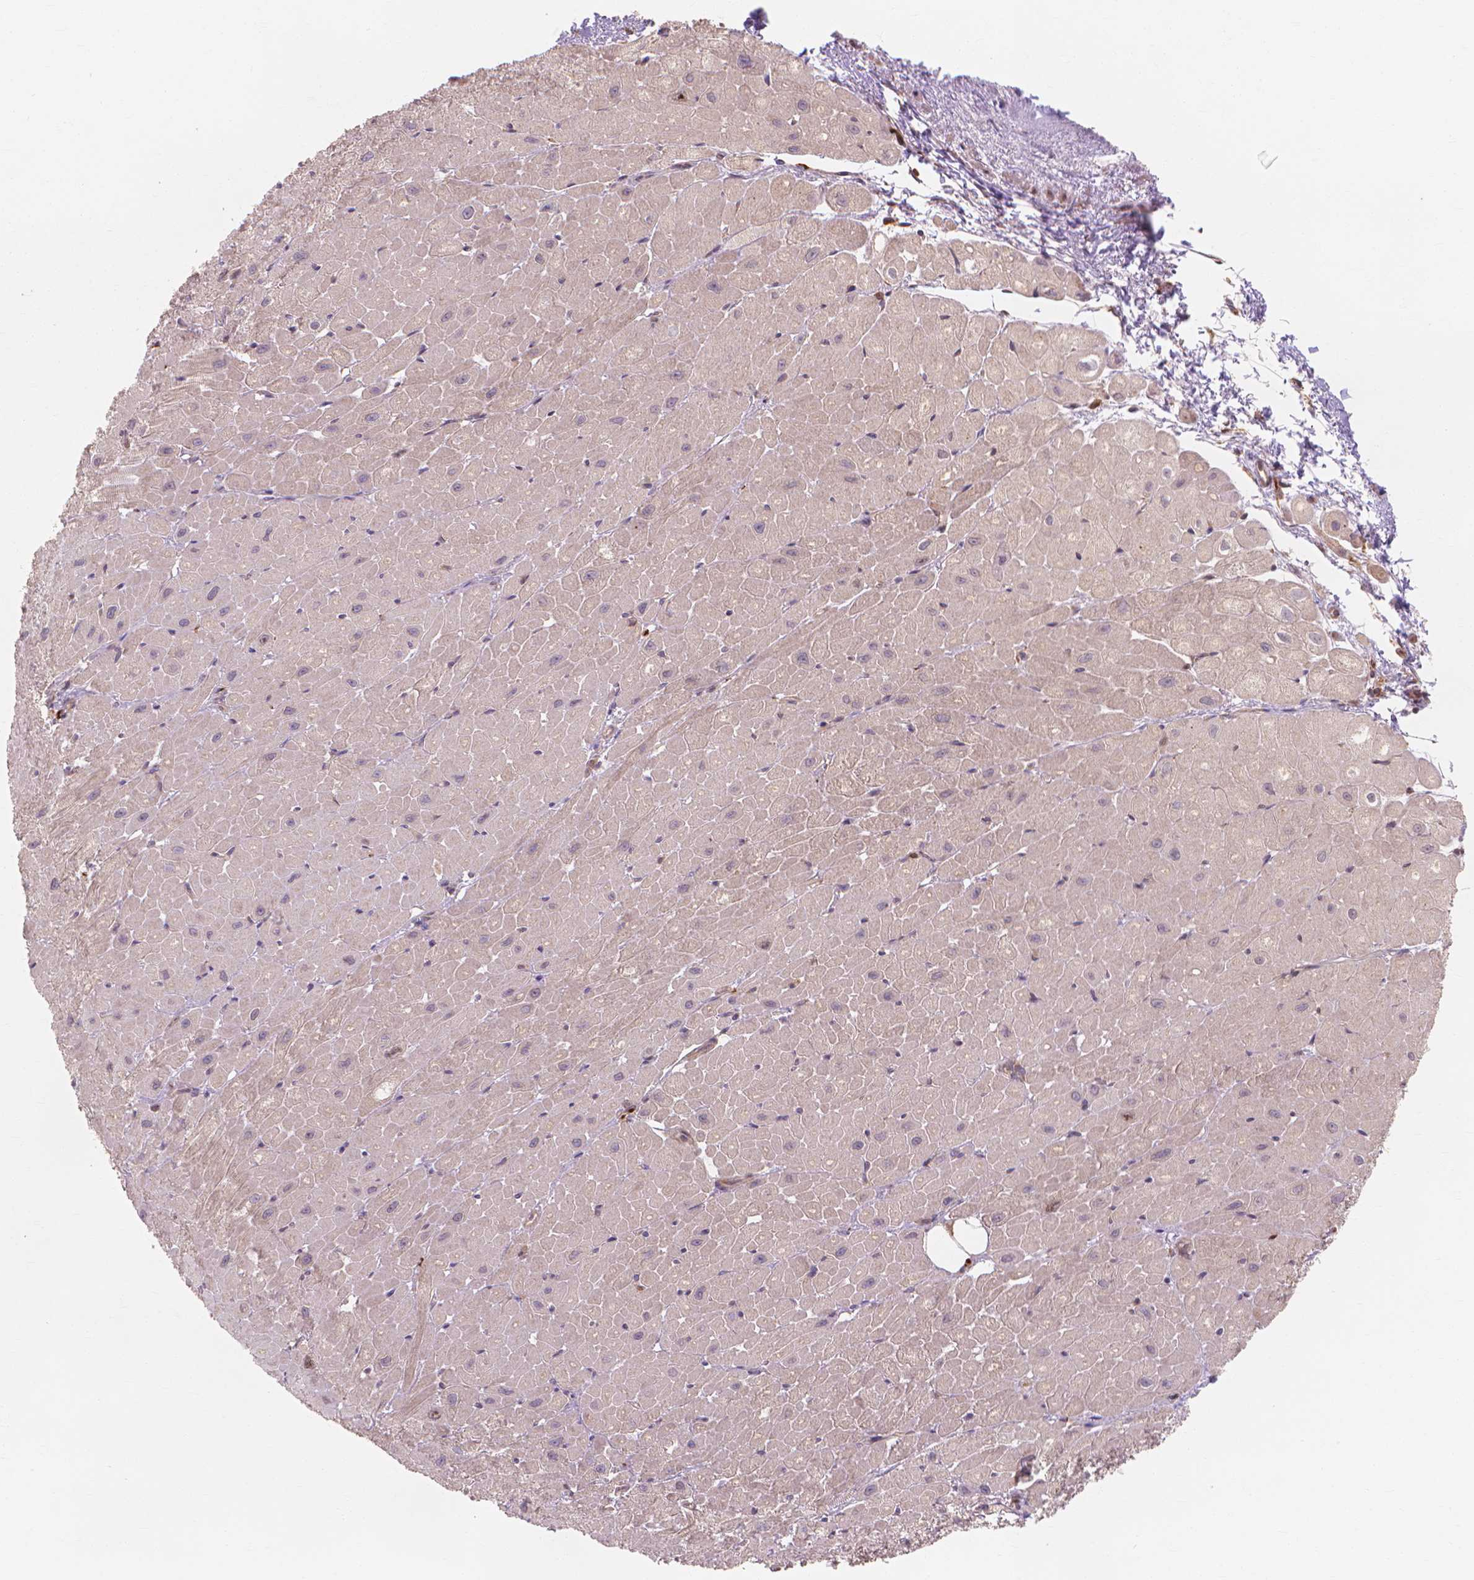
{"staining": {"intensity": "weak", "quantity": ">75%", "location": "cytoplasmic/membranous"}, "tissue": "heart muscle", "cell_type": "Cardiomyocytes", "image_type": "normal", "snomed": [{"axis": "morphology", "description": "Normal tissue, NOS"}, {"axis": "topography", "description": "Heart"}], "caption": "Immunohistochemical staining of unremarkable human heart muscle exhibits low levels of weak cytoplasmic/membranous staining in approximately >75% of cardiomyocytes. Using DAB (3,3'-diaminobenzidine) (brown) and hematoxylin (blue) stains, captured at high magnification using brightfield microscopy.", "gene": "TAB2", "patient": {"sex": "male", "age": 62}}